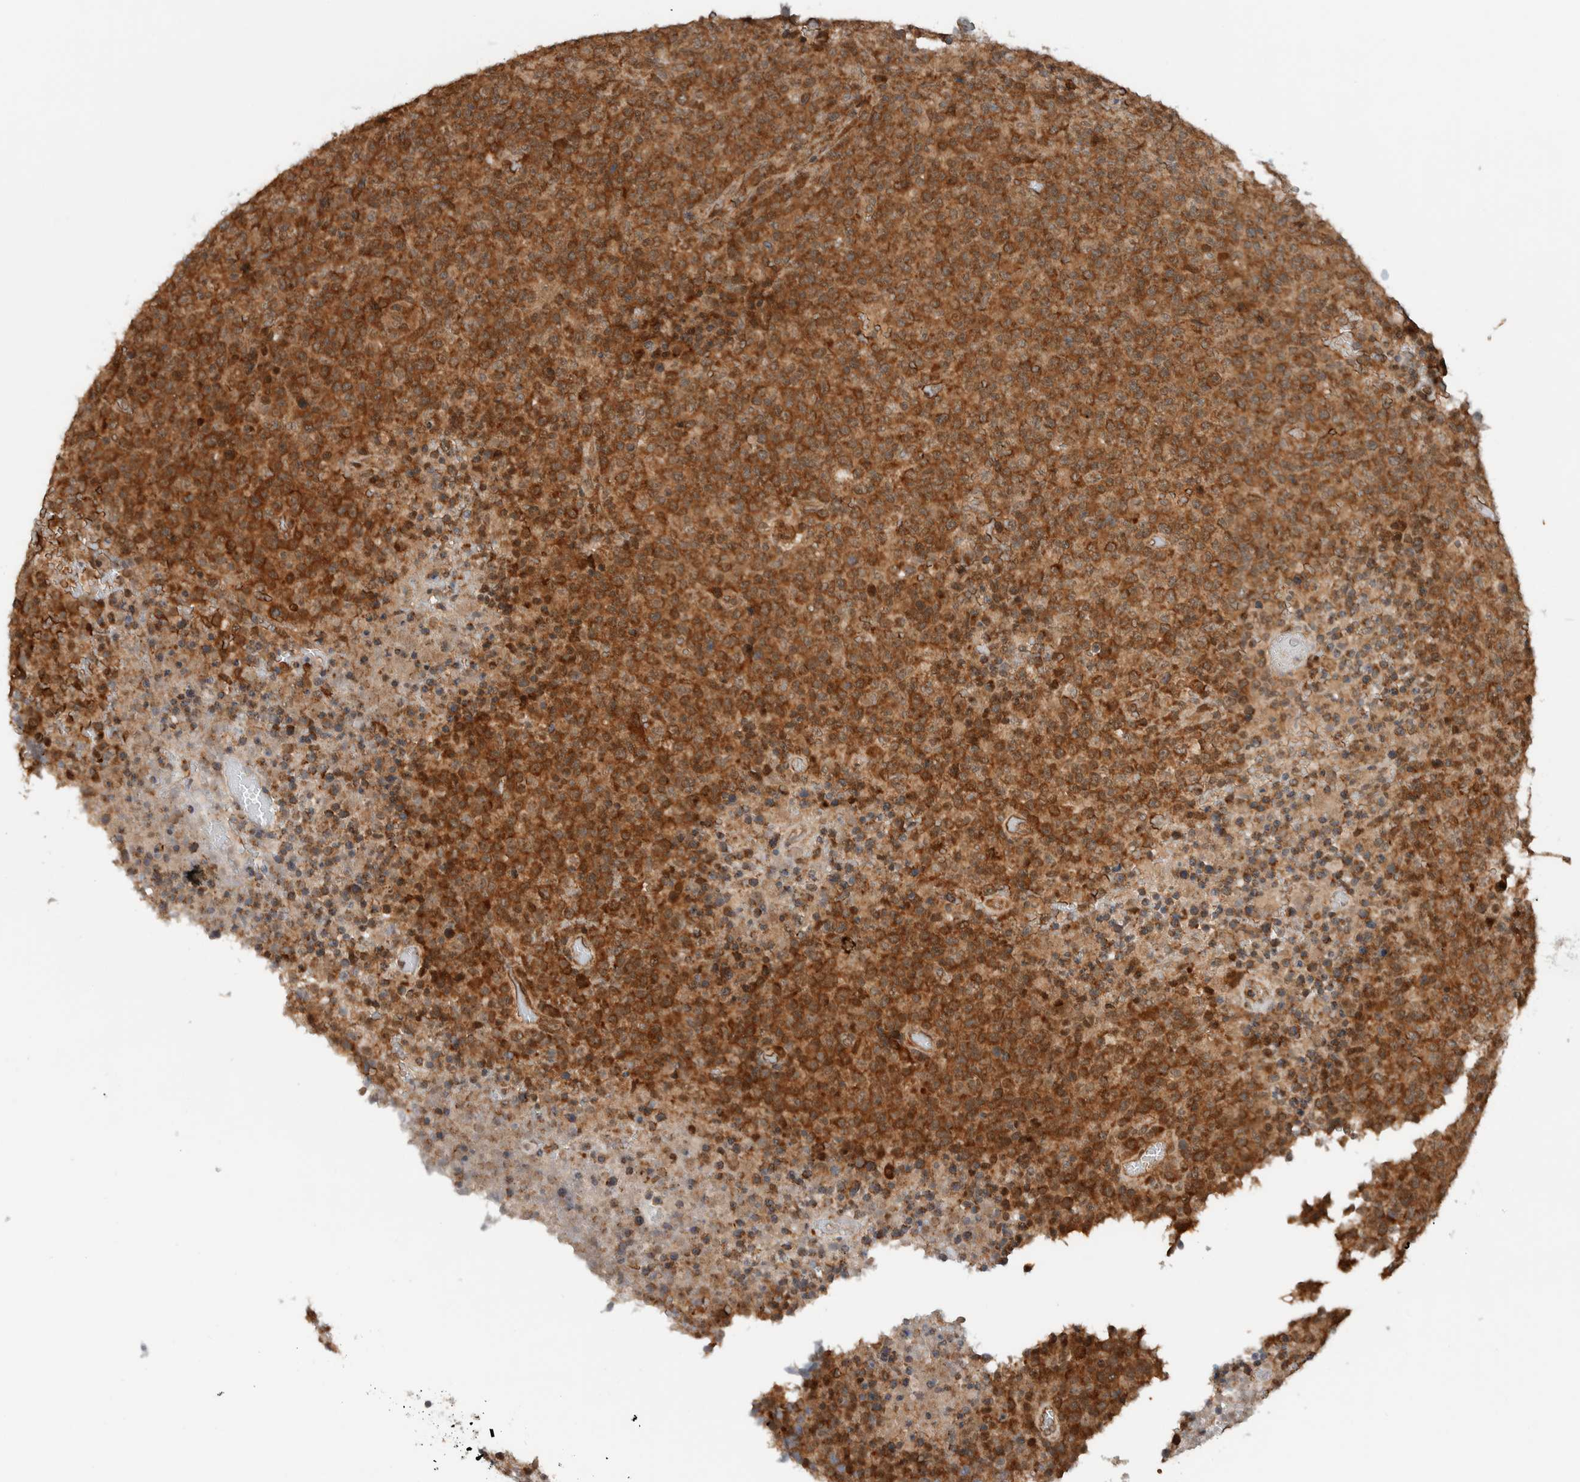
{"staining": {"intensity": "strong", "quantity": ">75%", "location": "cytoplasmic/membranous"}, "tissue": "lymphoma", "cell_type": "Tumor cells", "image_type": "cancer", "snomed": [{"axis": "morphology", "description": "Malignant lymphoma, non-Hodgkin's type, High grade"}, {"axis": "topography", "description": "Lymph node"}], "caption": "A brown stain highlights strong cytoplasmic/membranous expression of a protein in lymphoma tumor cells. The staining was performed using DAB (3,3'-diaminobenzidine), with brown indicating positive protein expression. Nuclei are stained blue with hematoxylin.", "gene": "KLHL6", "patient": {"sex": "male", "age": 13}}